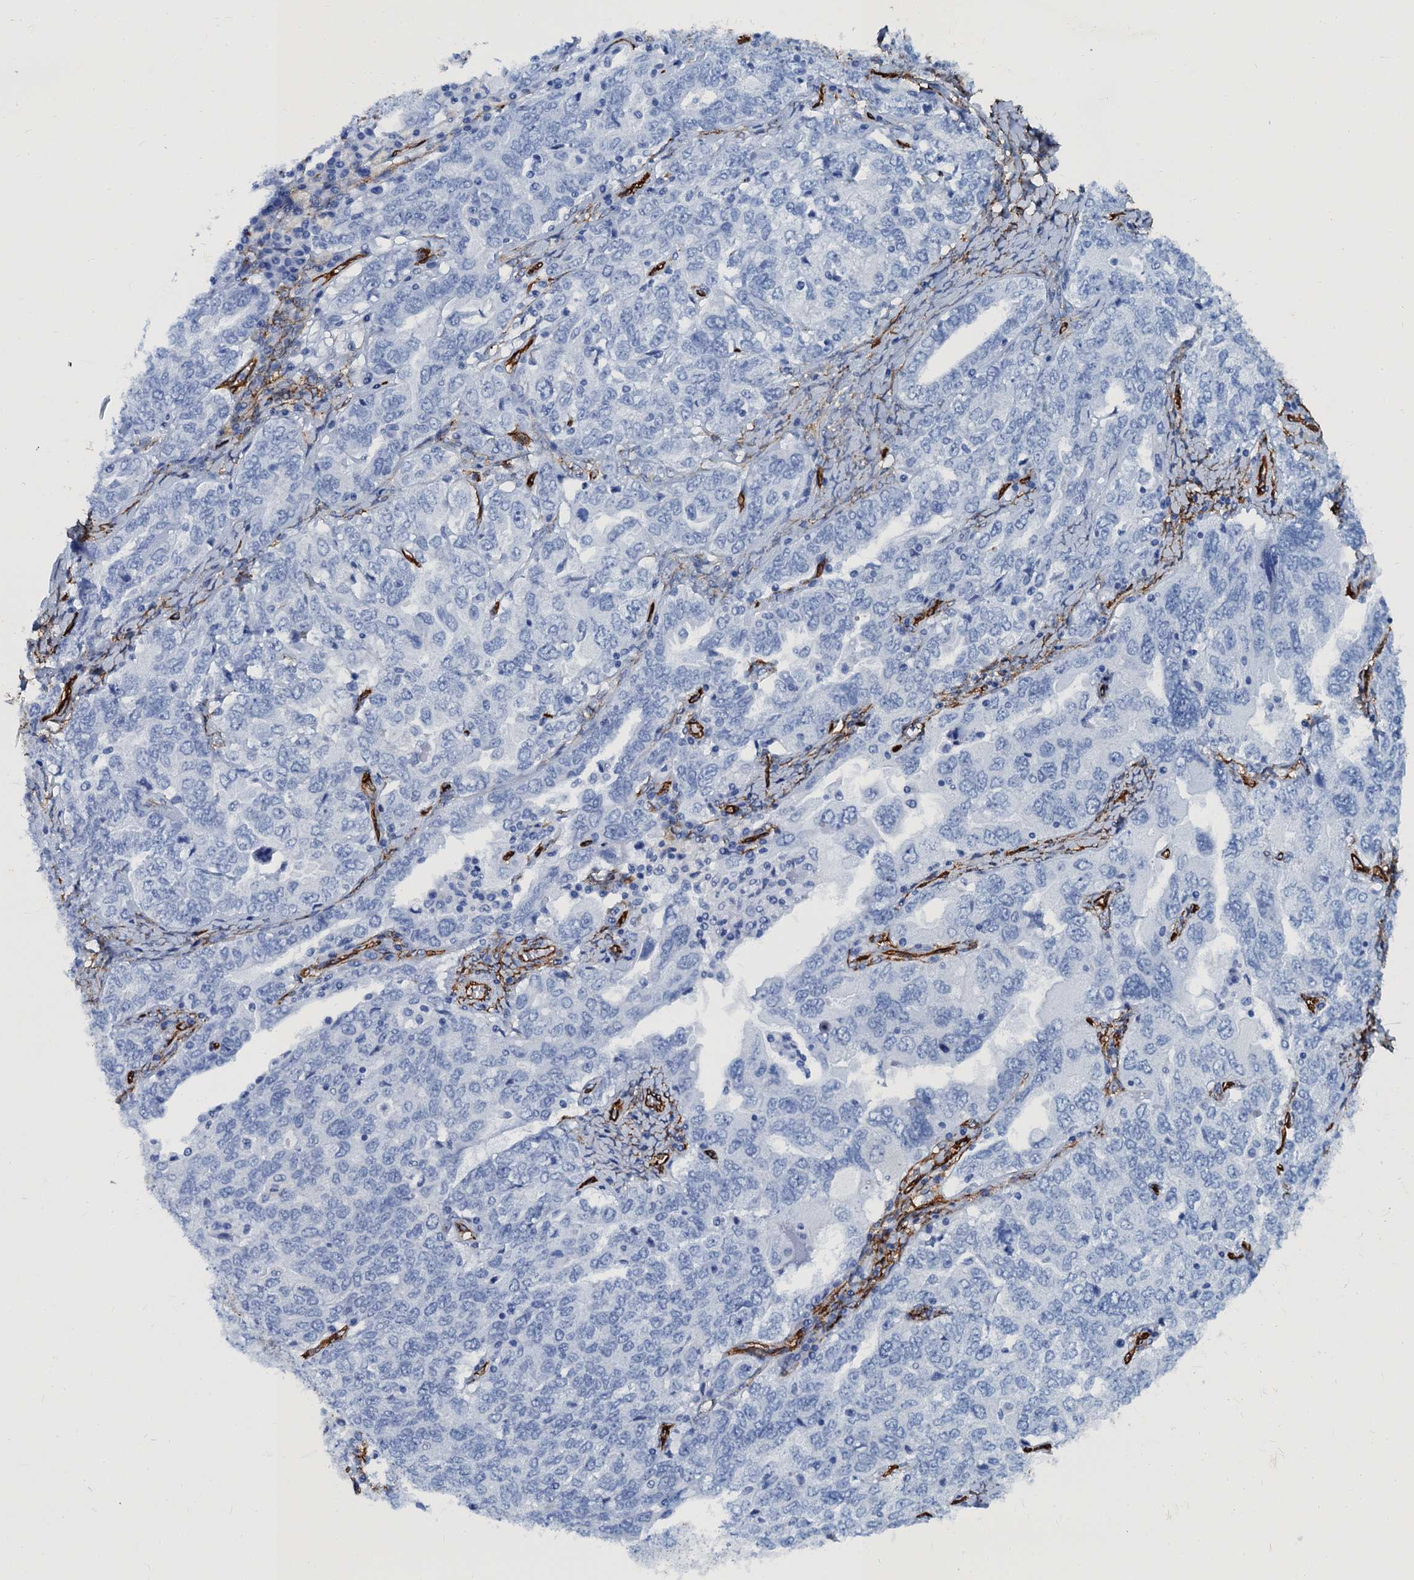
{"staining": {"intensity": "negative", "quantity": "none", "location": "none"}, "tissue": "ovarian cancer", "cell_type": "Tumor cells", "image_type": "cancer", "snomed": [{"axis": "morphology", "description": "Carcinoma, endometroid"}, {"axis": "topography", "description": "Ovary"}], "caption": "Immunohistochemistry (IHC) photomicrograph of human ovarian cancer stained for a protein (brown), which reveals no staining in tumor cells. (Brightfield microscopy of DAB (3,3'-diaminobenzidine) IHC at high magnification).", "gene": "CAVIN2", "patient": {"sex": "female", "age": 62}}